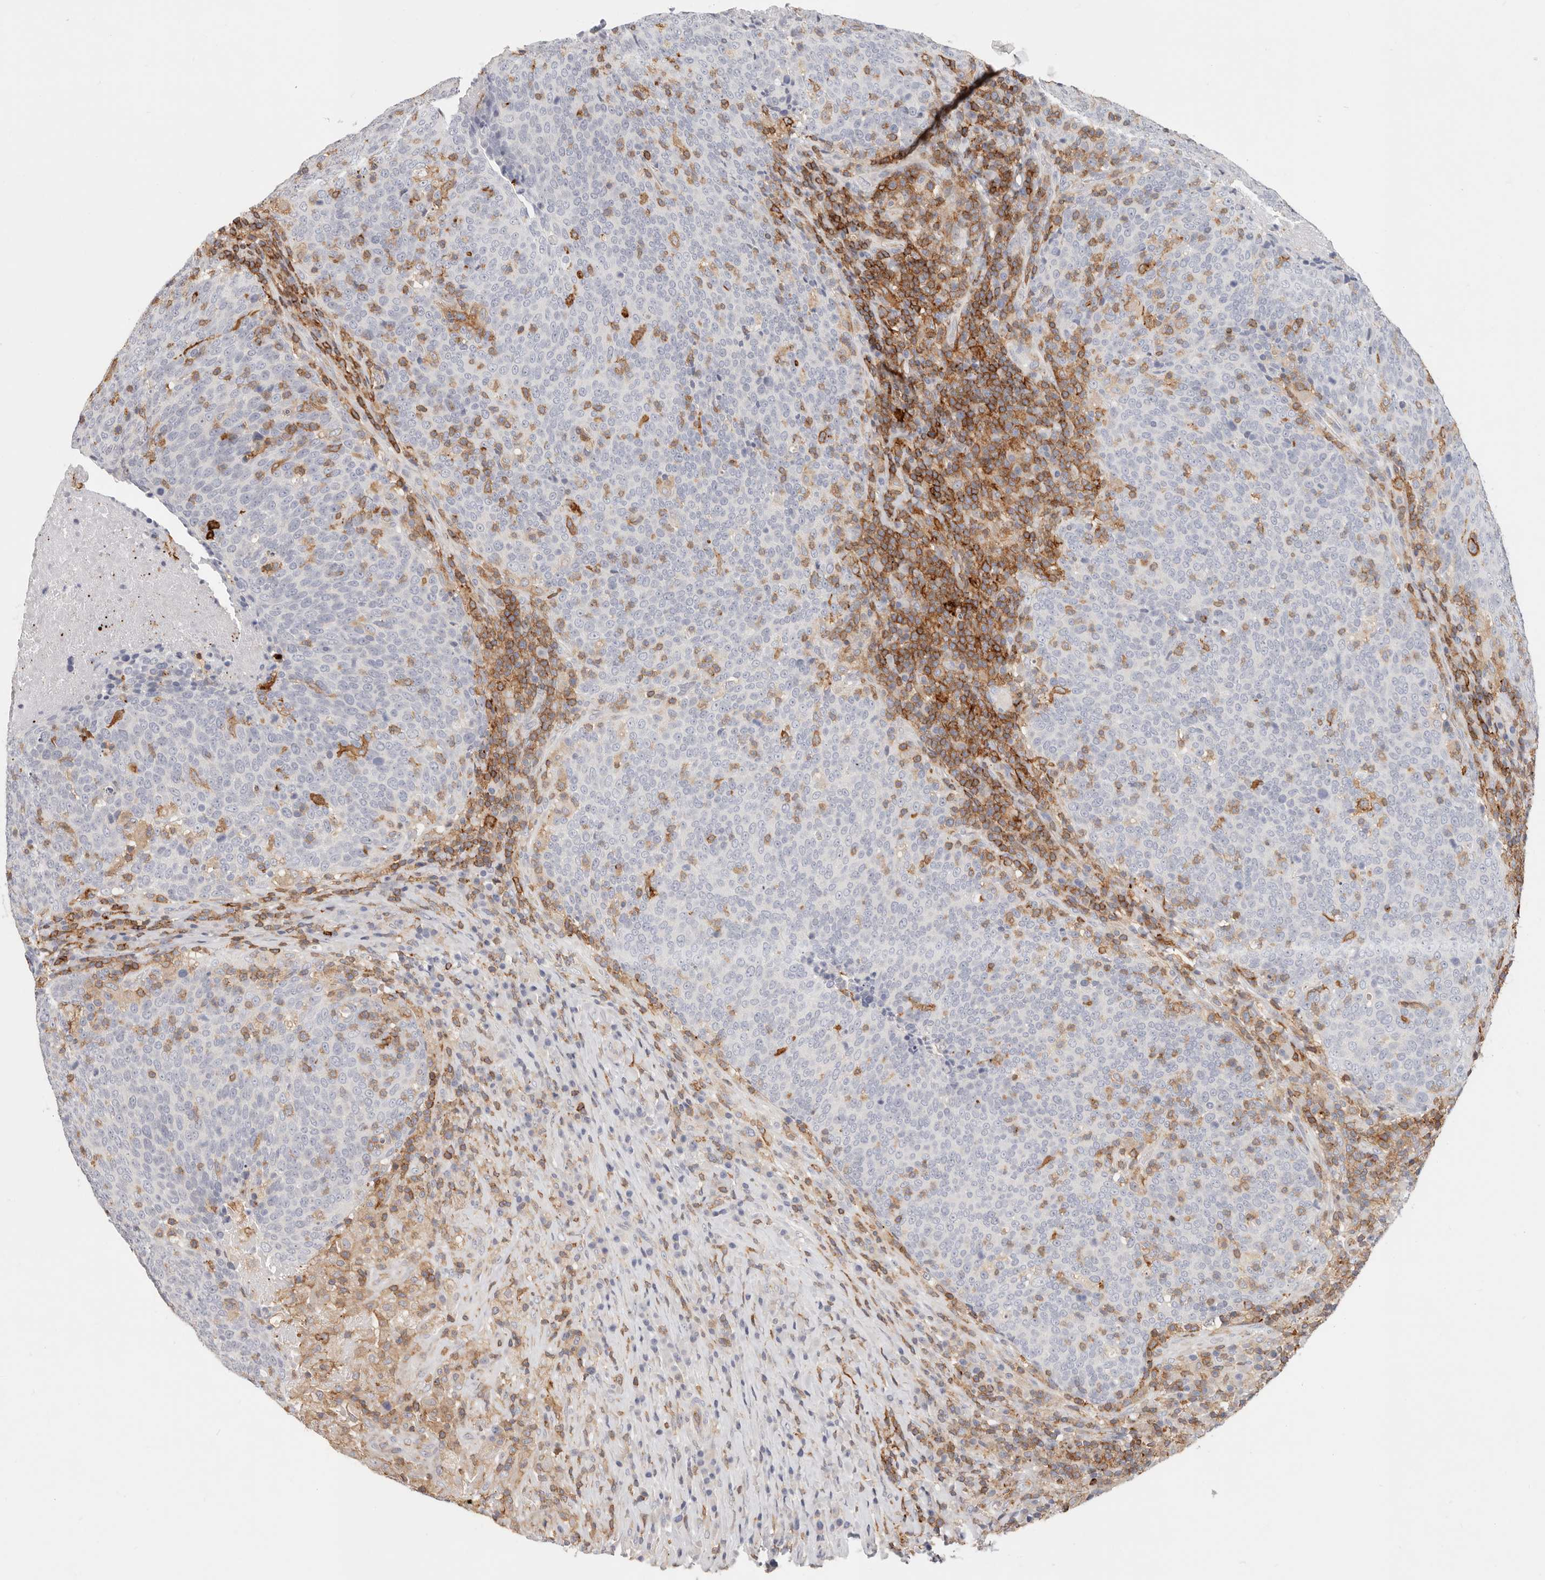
{"staining": {"intensity": "negative", "quantity": "none", "location": "none"}, "tissue": "head and neck cancer", "cell_type": "Tumor cells", "image_type": "cancer", "snomed": [{"axis": "morphology", "description": "Squamous cell carcinoma, NOS"}, {"axis": "morphology", "description": "Squamous cell carcinoma, metastatic, NOS"}, {"axis": "topography", "description": "Lymph node"}, {"axis": "topography", "description": "Head-Neck"}], "caption": "Immunohistochemical staining of human metastatic squamous cell carcinoma (head and neck) reveals no significant staining in tumor cells.", "gene": "TMEM63B", "patient": {"sex": "male", "age": 62}}